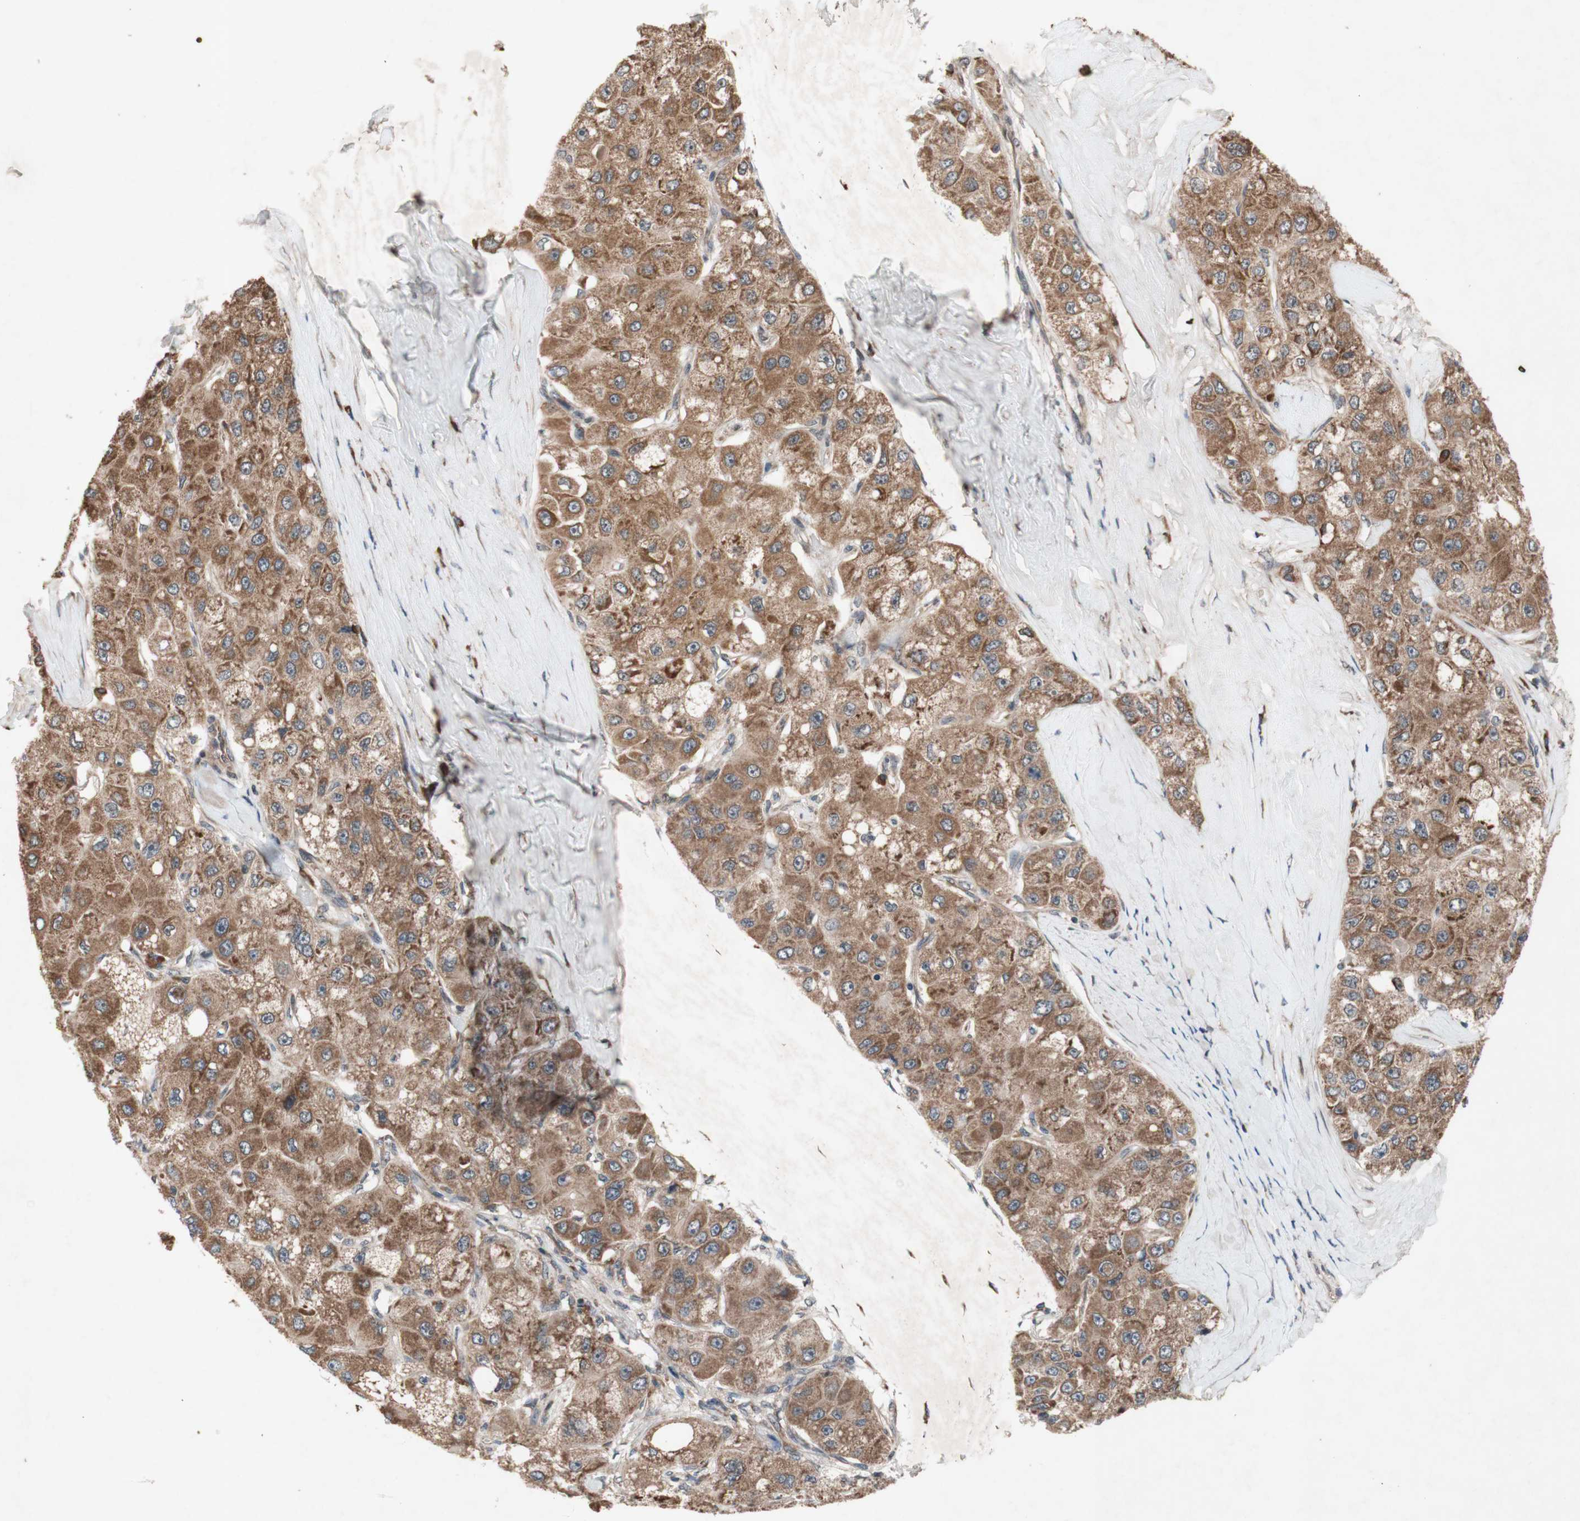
{"staining": {"intensity": "moderate", "quantity": ">75%", "location": "cytoplasmic/membranous"}, "tissue": "liver cancer", "cell_type": "Tumor cells", "image_type": "cancer", "snomed": [{"axis": "morphology", "description": "Carcinoma, Hepatocellular, NOS"}, {"axis": "topography", "description": "Liver"}], "caption": "A photomicrograph of liver cancer (hepatocellular carcinoma) stained for a protein demonstrates moderate cytoplasmic/membranous brown staining in tumor cells. (DAB IHC, brown staining for protein, blue staining for nuclei).", "gene": "DDOST", "patient": {"sex": "male", "age": 80}}